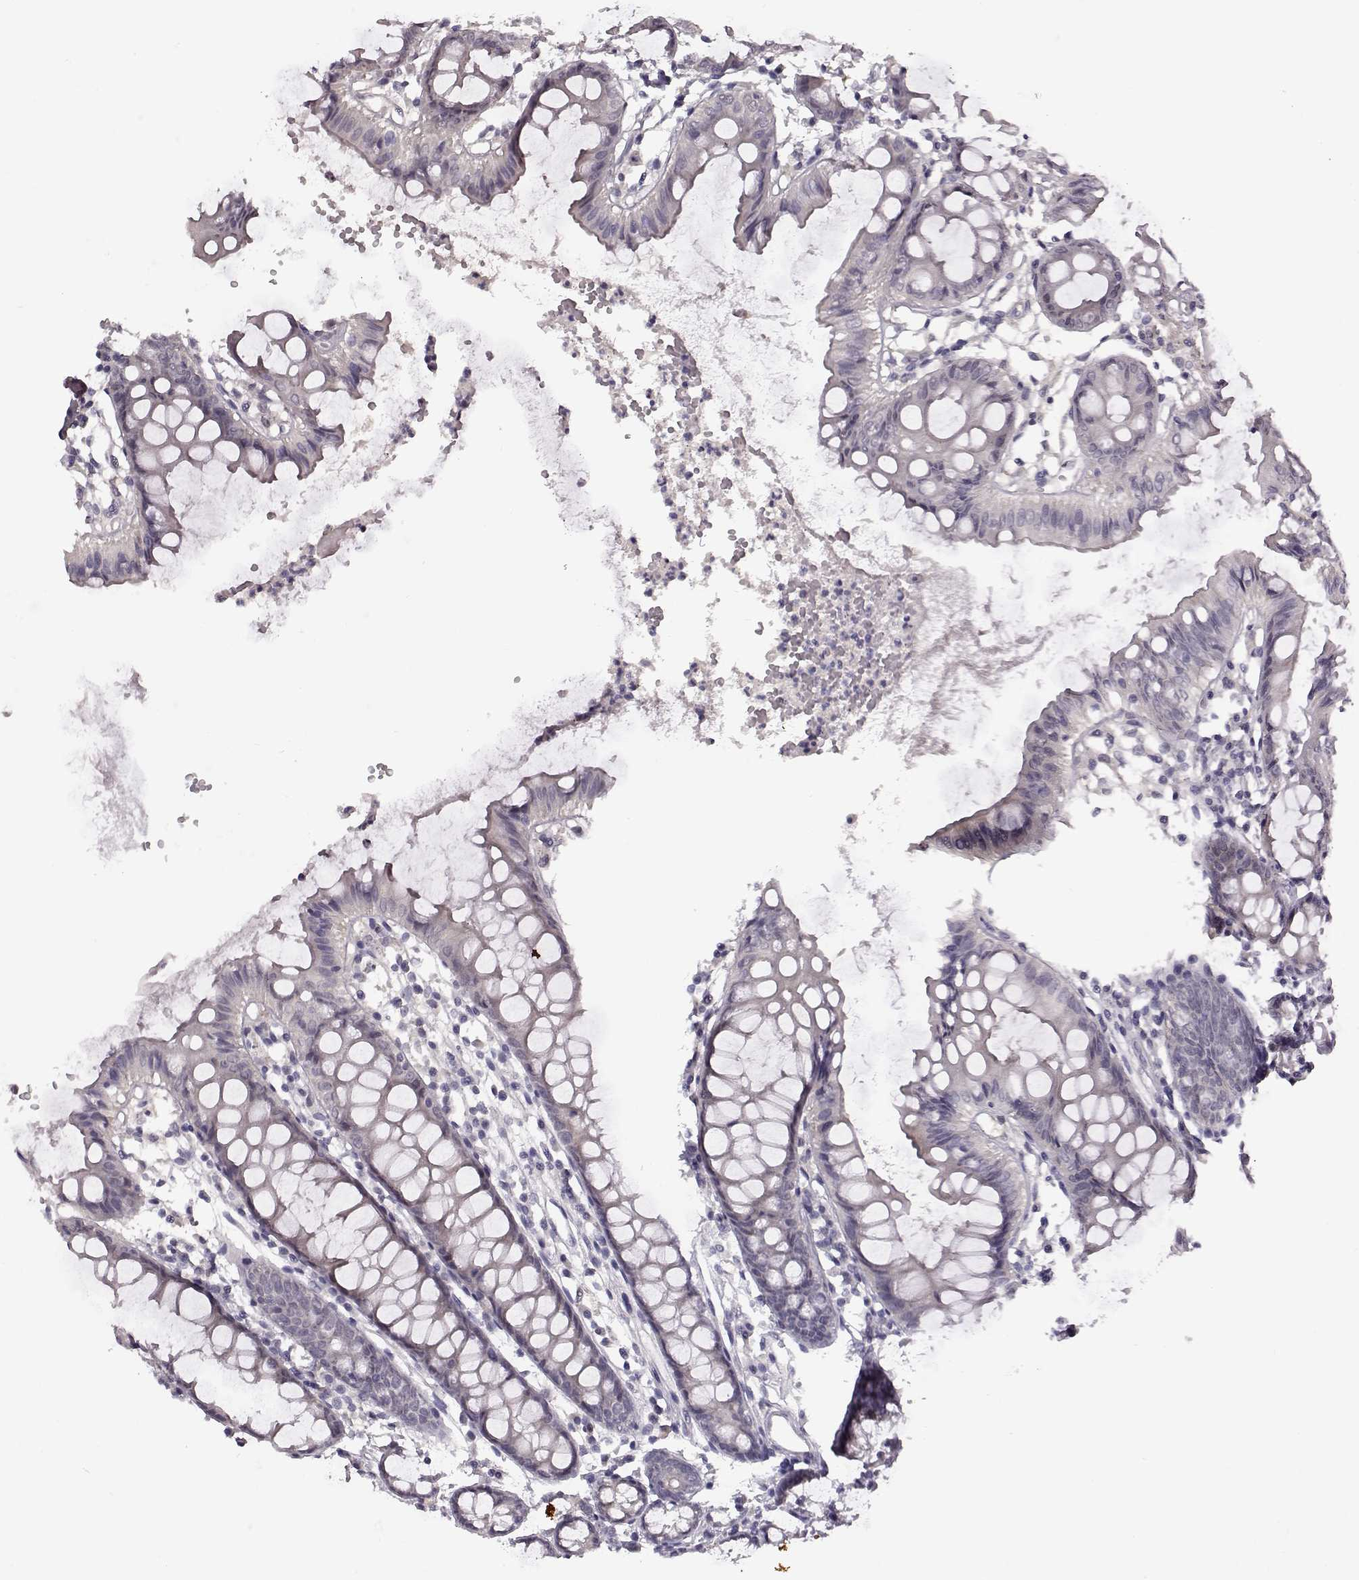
{"staining": {"intensity": "negative", "quantity": "none", "location": "none"}, "tissue": "colon", "cell_type": "Glandular cells", "image_type": "normal", "snomed": [{"axis": "morphology", "description": "Normal tissue, NOS"}, {"axis": "topography", "description": "Colon"}], "caption": "A high-resolution histopathology image shows IHC staining of unremarkable colon, which demonstrates no significant expression in glandular cells.", "gene": "C10orf62", "patient": {"sex": "female", "age": 84}}